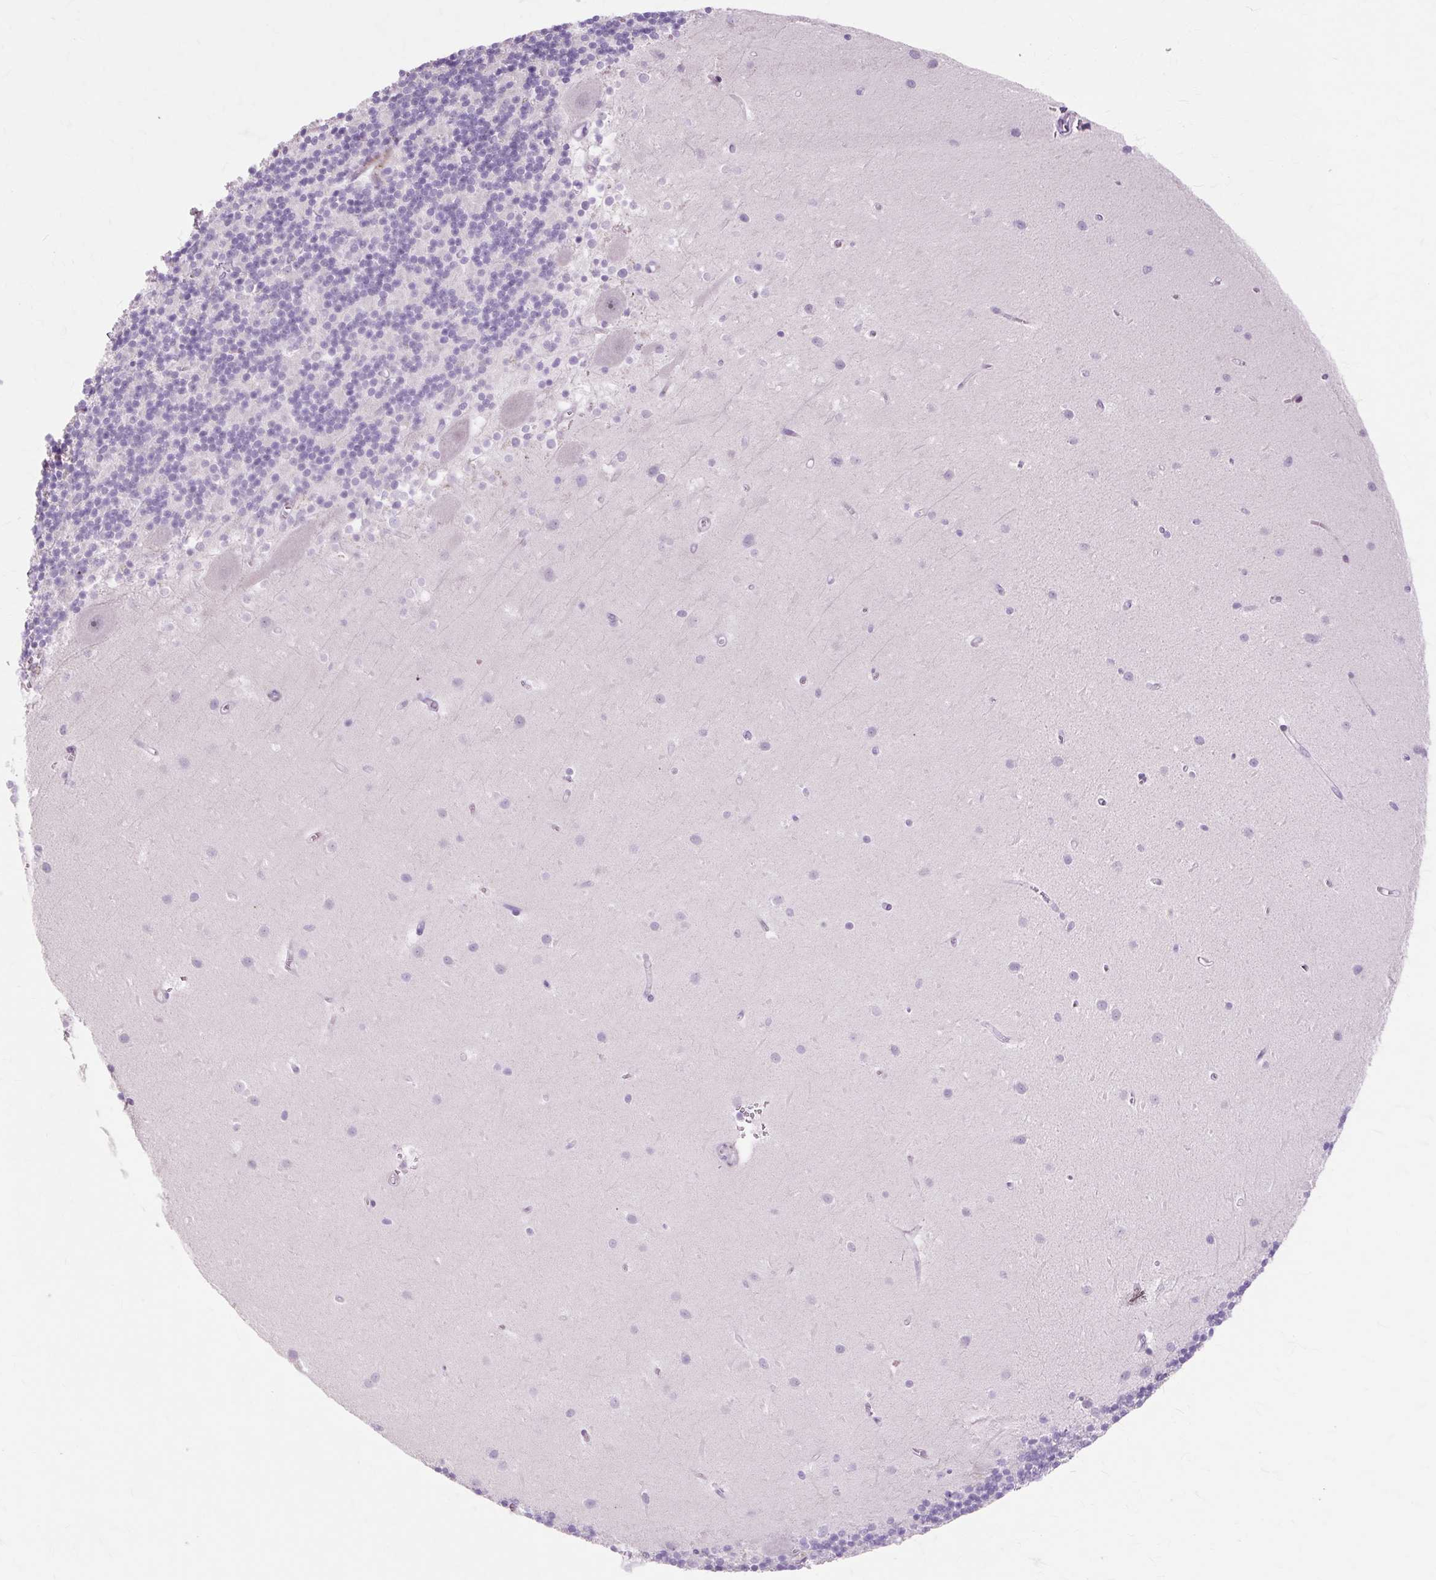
{"staining": {"intensity": "negative", "quantity": "none", "location": "none"}, "tissue": "cerebellum", "cell_type": "Cells in granular layer", "image_type": "normal", "snomed": [{"axis": "morphology", "description": "Normal tissue, NOS"}, {"axis": "topography", "description": "Cerebellum"}], "caption": "Immunohistochemical staining of normal cerebellum shows no significant positivity in cells in granular layer.", "gene": "IRX2", "patient": {"sex": "male", "age": 54}}